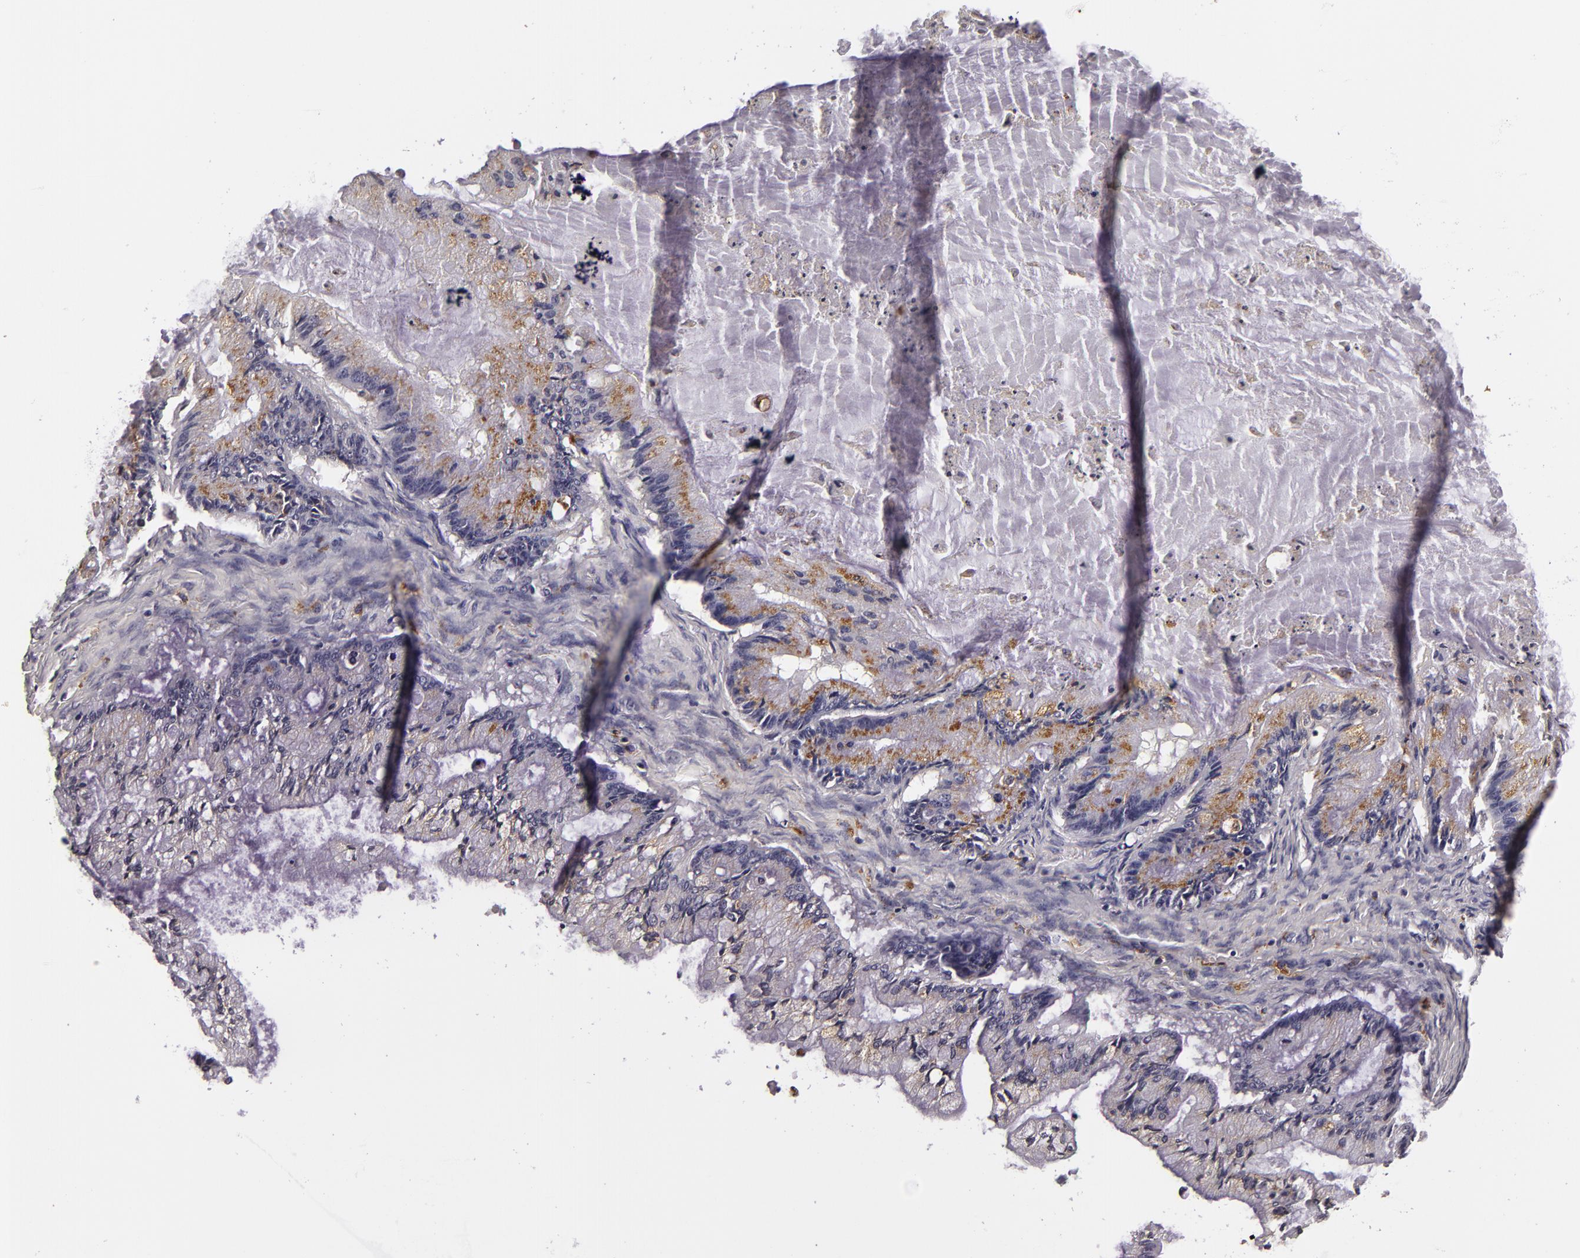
{"staining": {"intensity": "negative", "quantity": "none", "location": "none"}, "tissue": "ovarian cancer", "cell_type": "Tumor cells", "image_type": "cancer", "snomed": [{"axis": "morphology", "description": "Cystadenocarcinoma, mucinous, NOS"}, {"axis": "topography", "description": "Ovary"}], "caption": "Tumor cells are negative for protein expression in human mucinous cystadenocarcinoma (ovarian).", "gene": "LGALS3BP", "patient": {"sex": "female", "age": 57}}